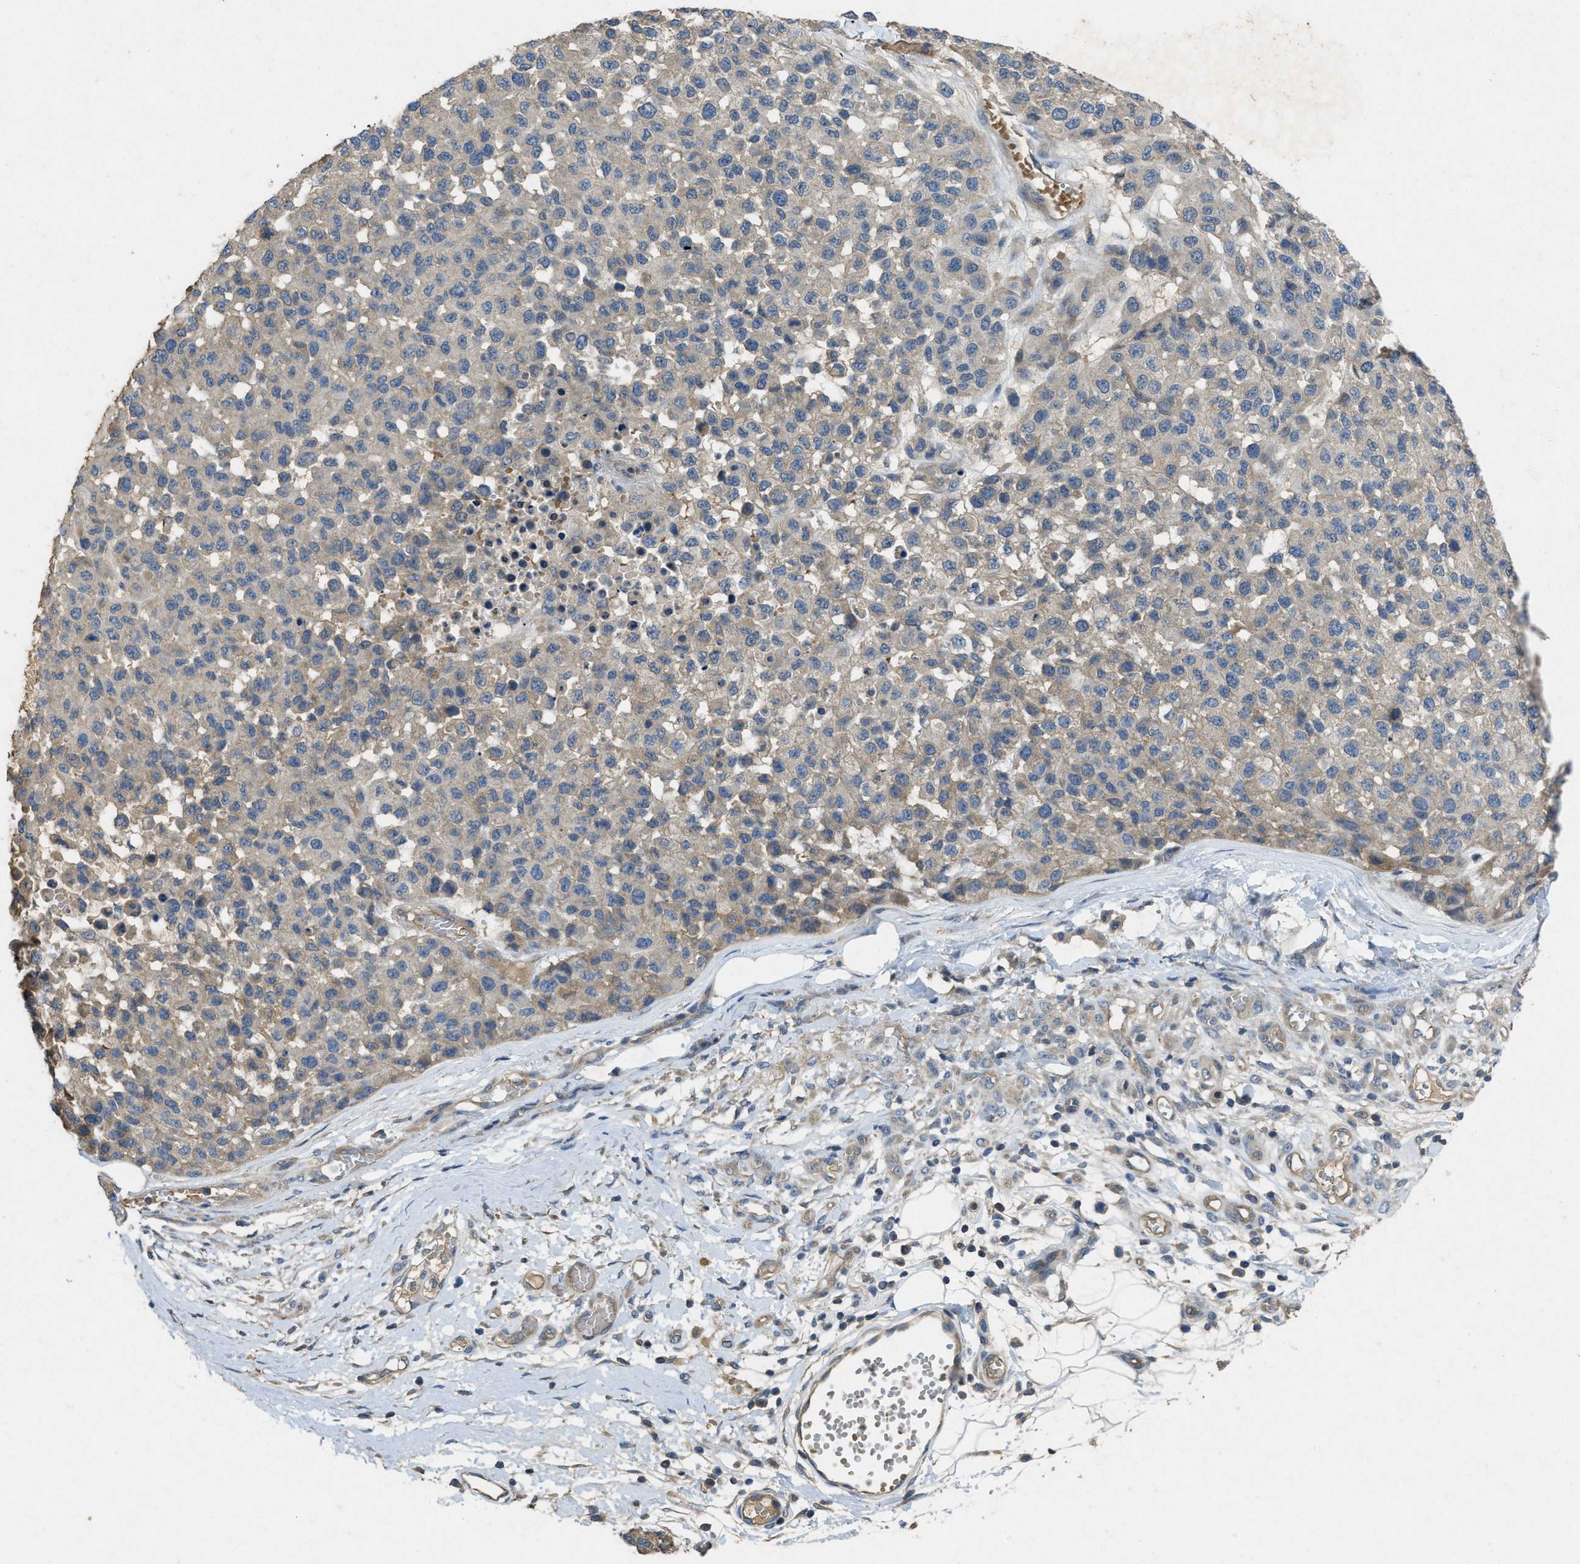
{"staining": {"intensity": "negative", "quantity": "none", "location": "none"}, "tissue": "melanoma", "cell_type": "Tumor cells", "image_type": "cancer", "snomed": [{"axis": "morphology", "description": "Malignant melanoma, NOS"}, {"axis": "topography", "description": "Skin"}], "caption": "Immunohistochemical staining of human melanoma displays no significant staining in tumor cells.", "gene": "PPP3CA", "patient": {"sex": "male", "age": 62}}